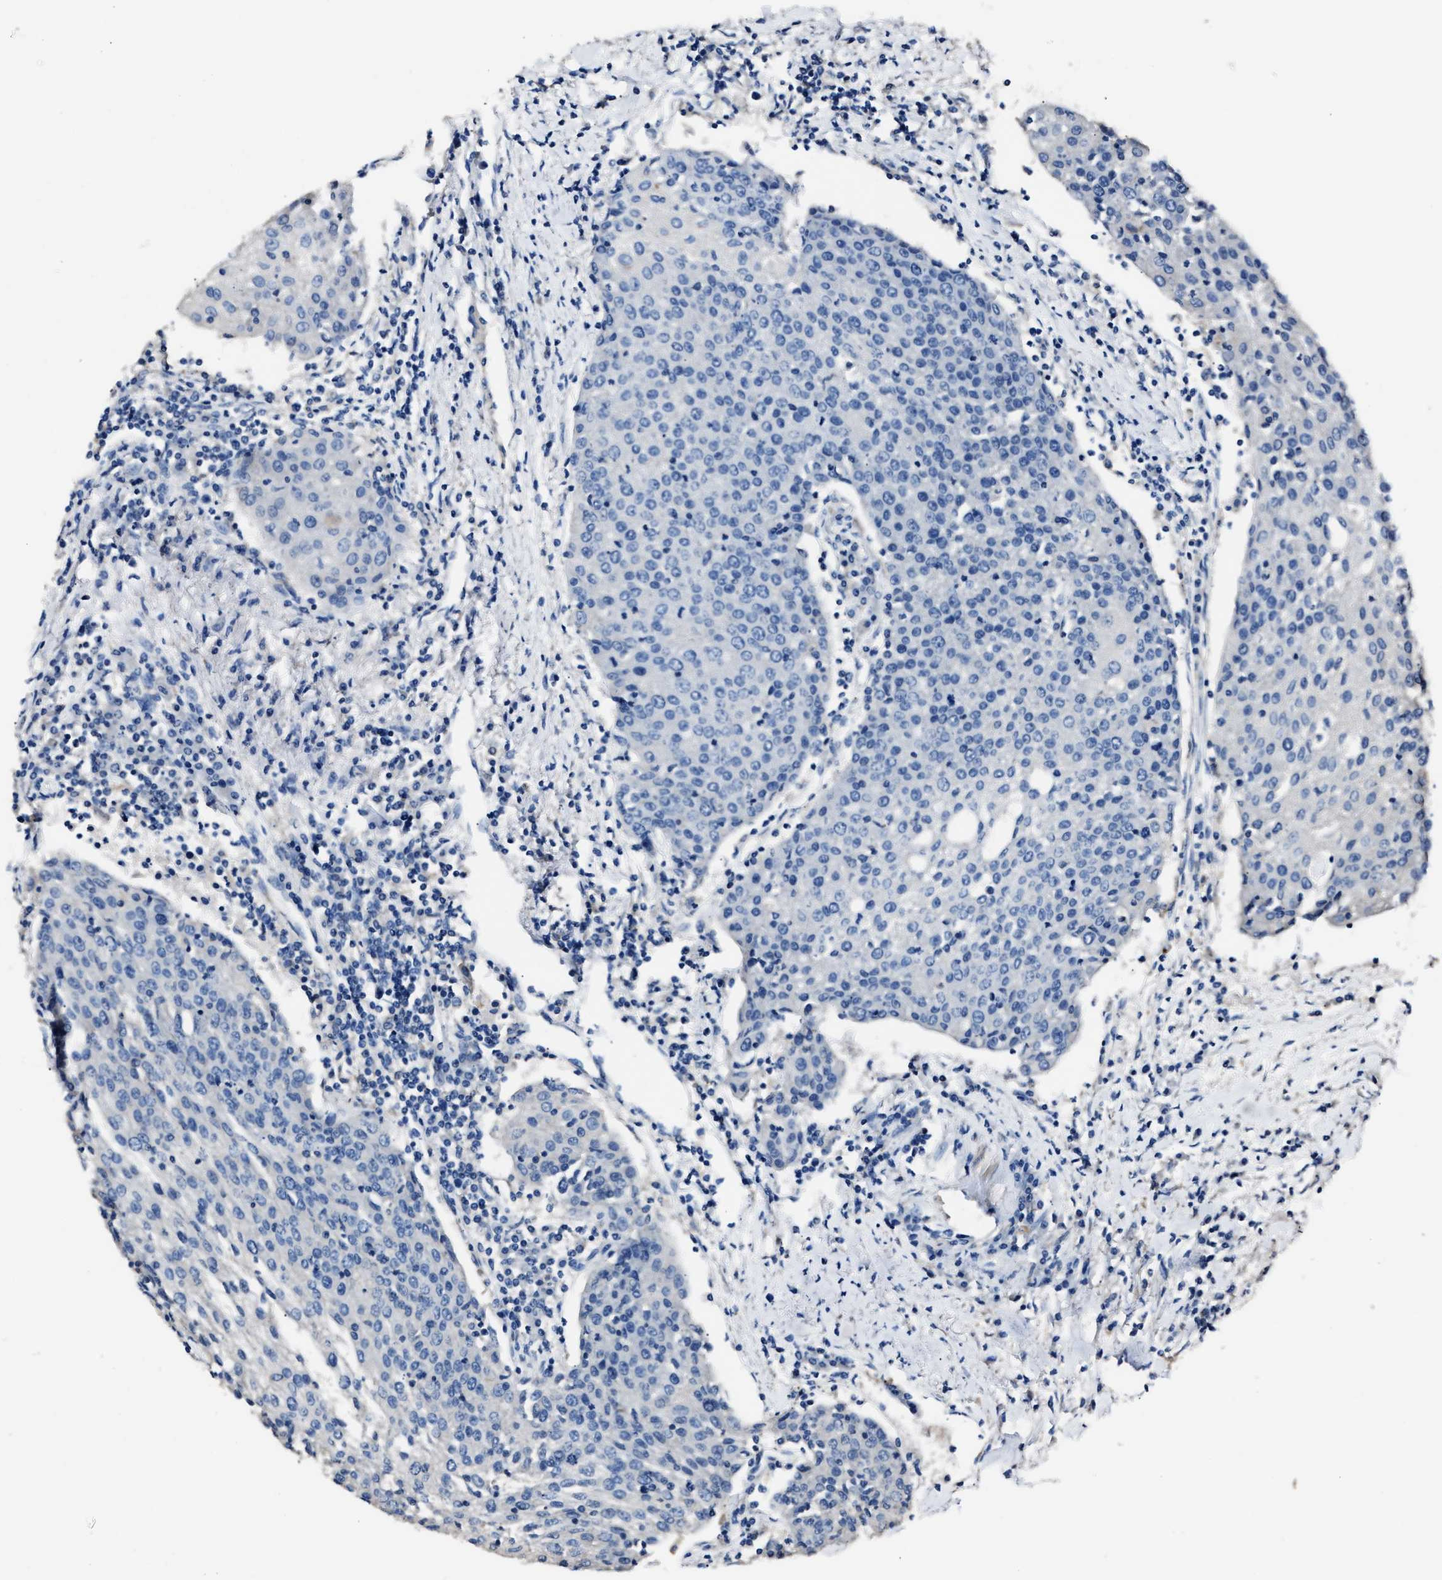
{"staining": {"intensity": "negative", "quantity": "none", "location": "none"}, "tissue": "urothelial cancer", "cell_type": "Tumor cells", "image_type": "cancer", "snomed": [{"axis": "morphology", "description": "Urothelial carcinoma, High grade"}, {"axis": "topography", "description": "Urinary bladder"}], "caption": "Urothelial cancer stained for a protein using IHC demonstrates no positivity tumor cells.", "gene": "DNAJC24", "patient": {"sex": "female", "age": 85}}